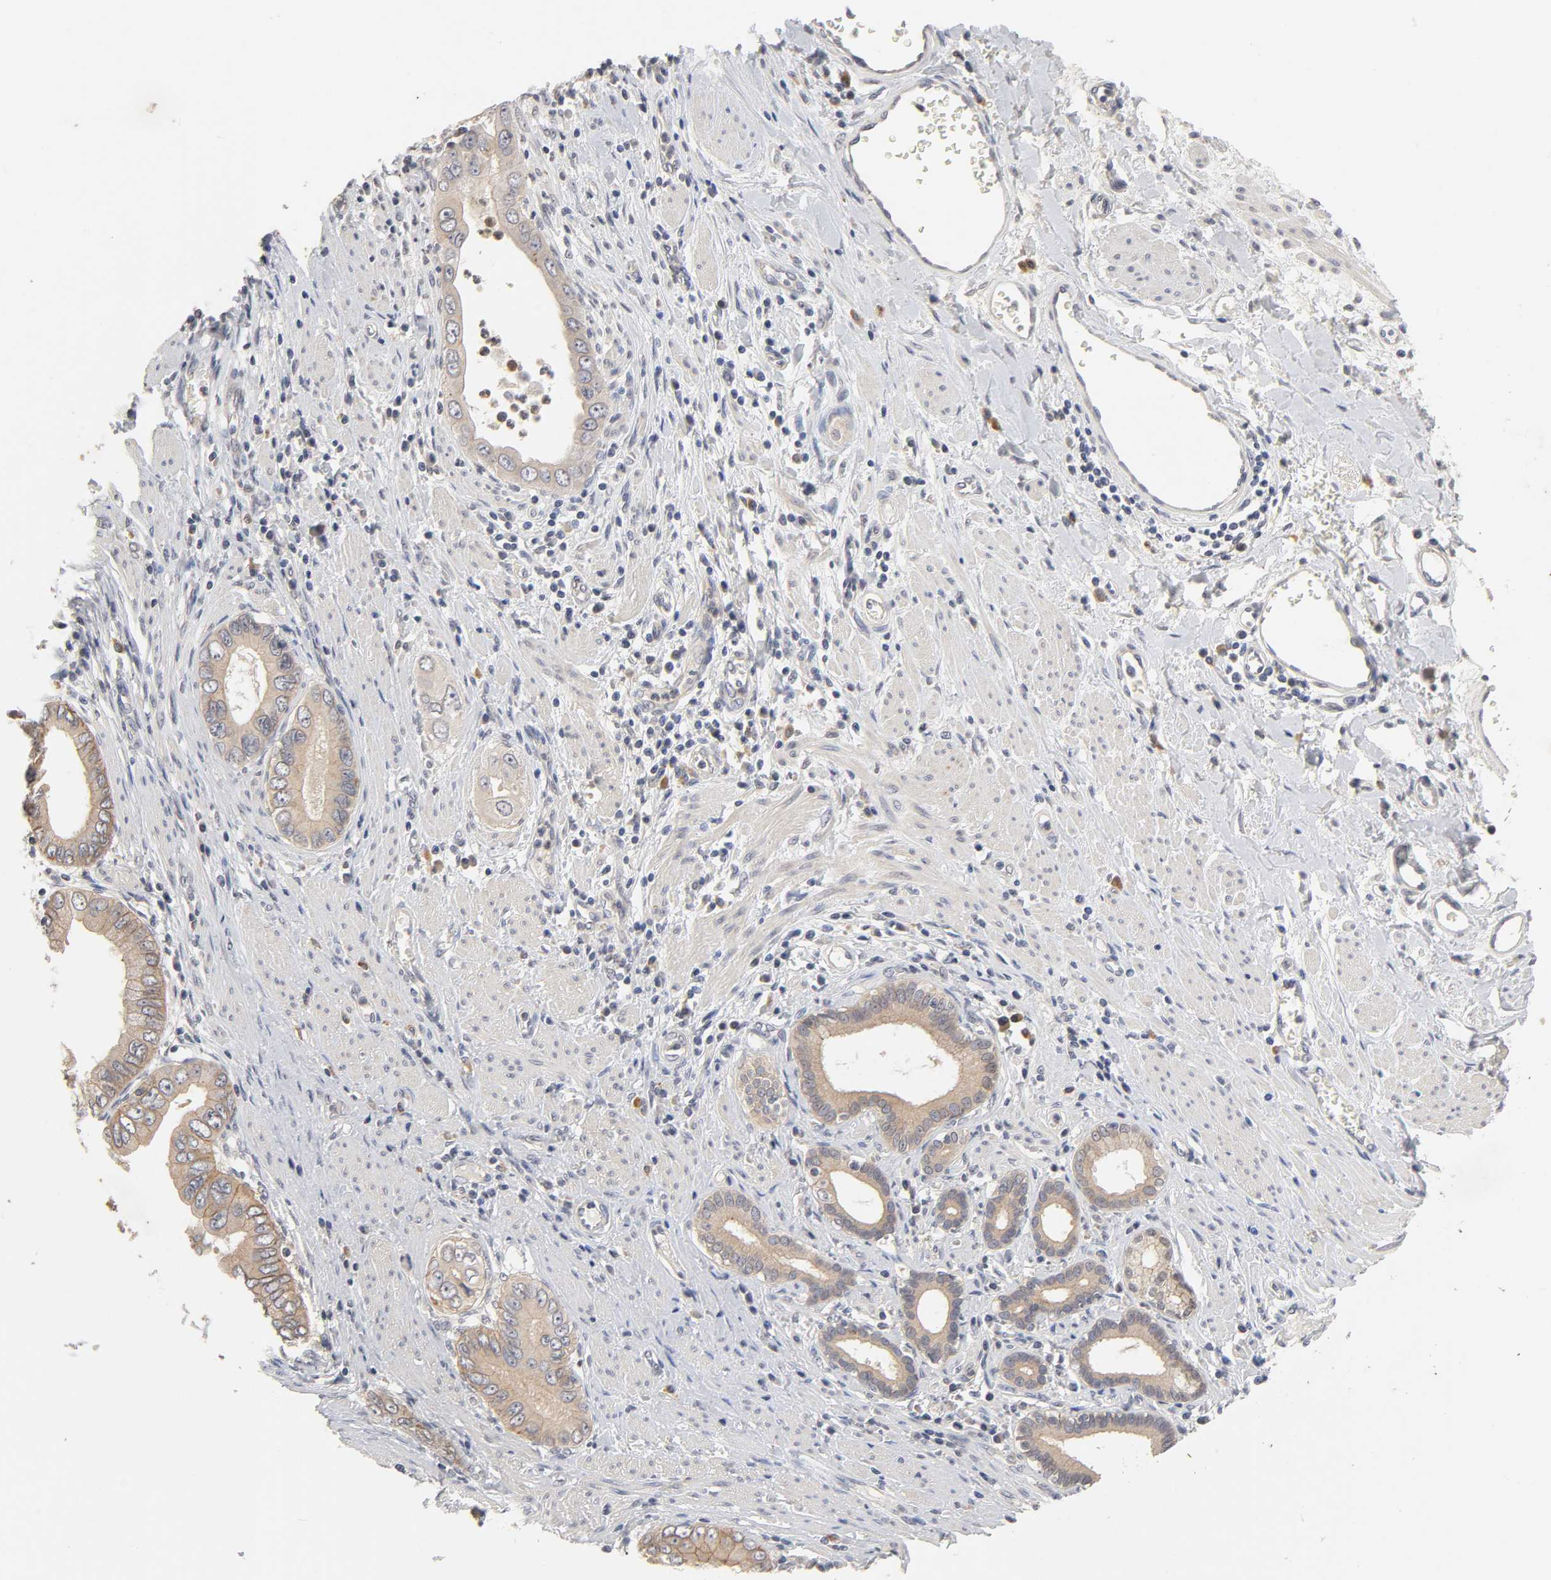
{"staining": {"intensity": "weak", "quantity": ">75%", "location": "cytoplasmic/membranous"}, "tissue": "pancreatic cancer", "cell_type": "Tumor cells", "image_type": "cancer", "snomed": [{"axis": "morphology", "description": "Normal tissue, NOS"}, {"axis": "topography", "description": "Lymph node"}], "caption": "About >75% of tumor cells in human pancreatic cancer demonstrate weak cytoplasmic/membranous protein expression as visualized by brown immunohistochemical staining.", "gene": "CXADR", "patient": {"sex": "male", "age": 50}}